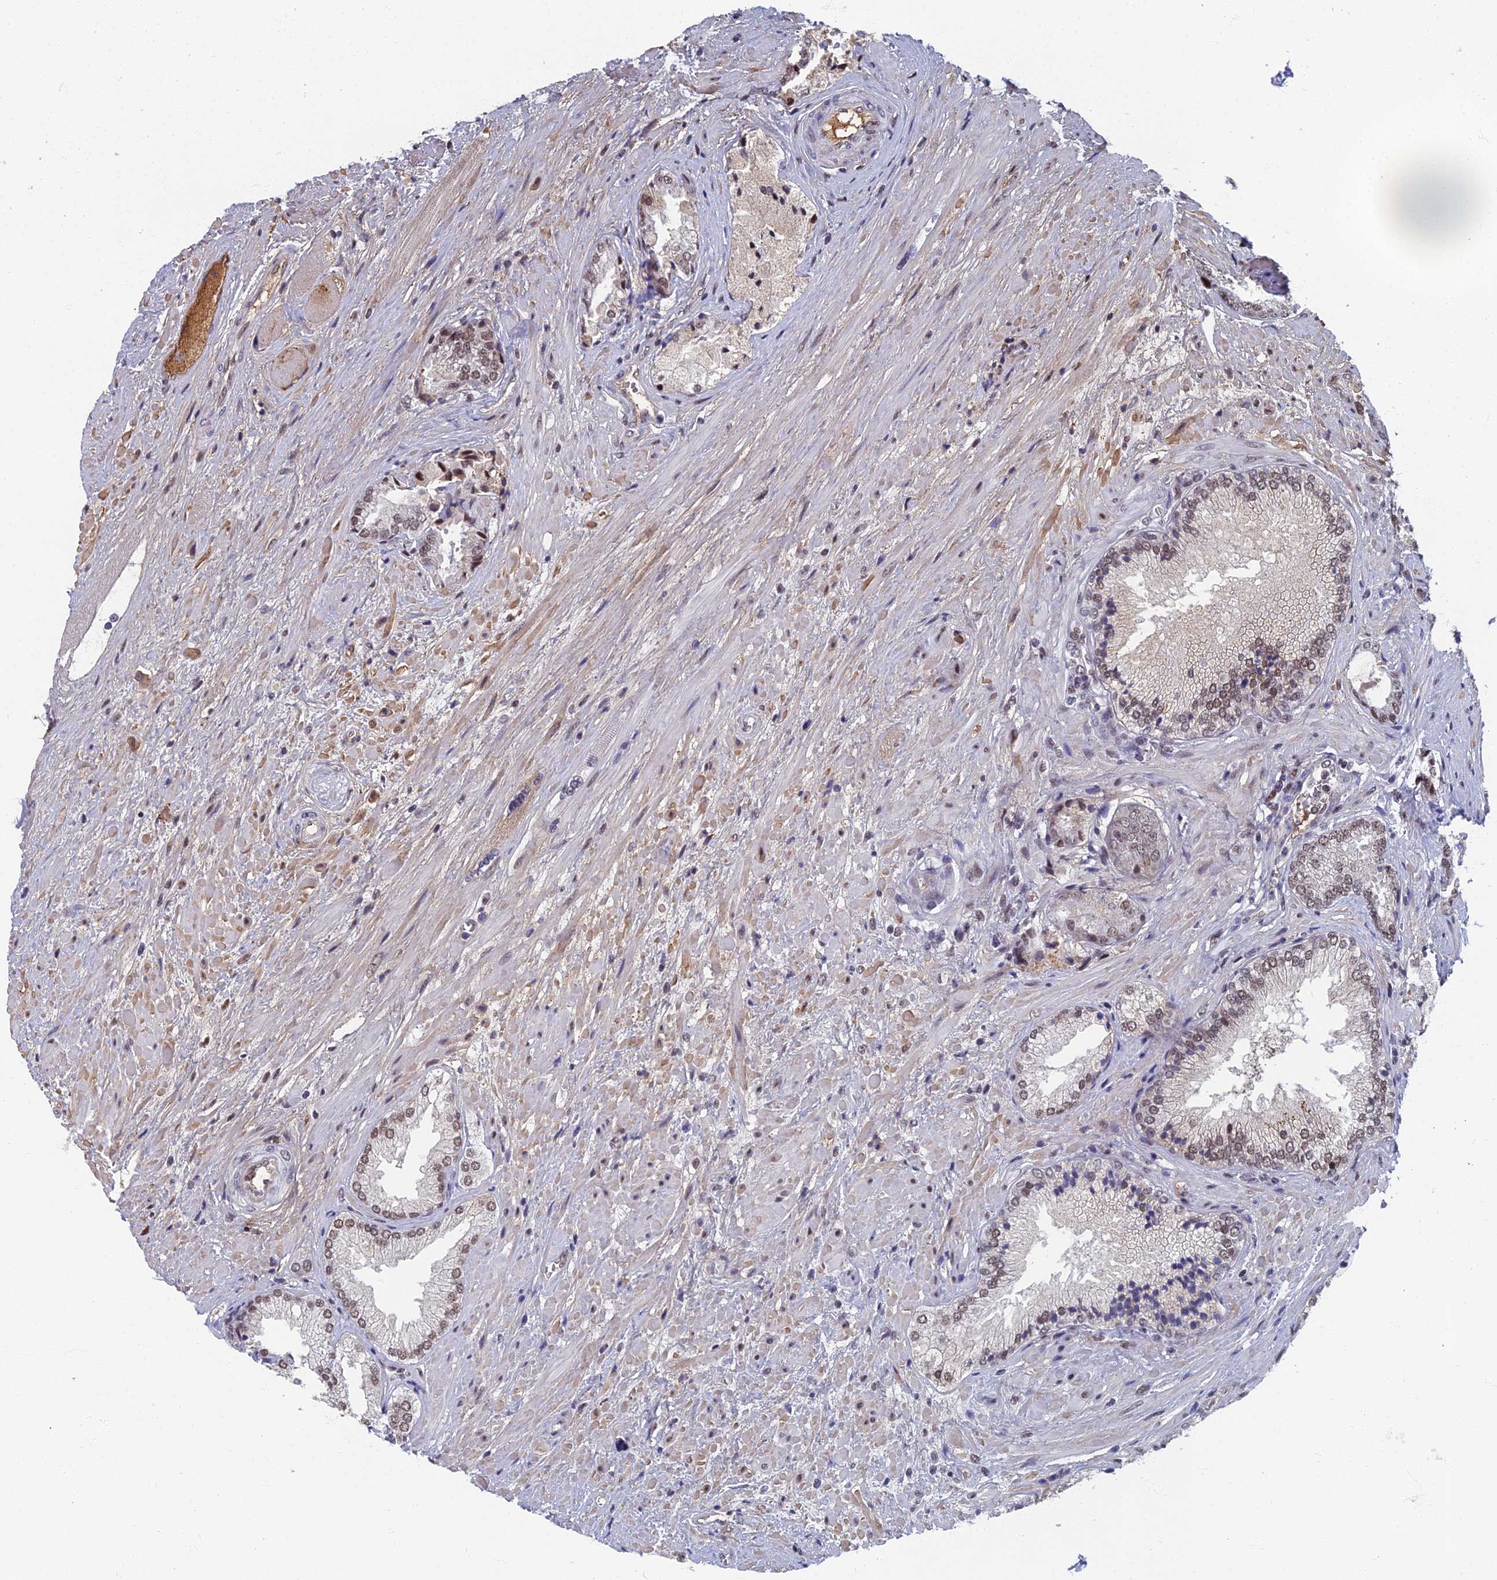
{"staining": {"intensity": "weak", "quantity": "<25%", "location": "nuclear"}, "tissue": "prostate cancer", "cell_type": "Tumor cells", "image_type": "cancer", "snomed": [{"axis": "morphology", "description": "Adenocarcinoma, High grade"}, {"axis": "topography", "description": "Prostate"}], "caption": "Immunohistochemistry (IHC) of high-grade adenocarcinoma (prostate) displays no staining in tumor cells.", "gene": "TAF13", "patient": {"sex": "male", "age": 71}}